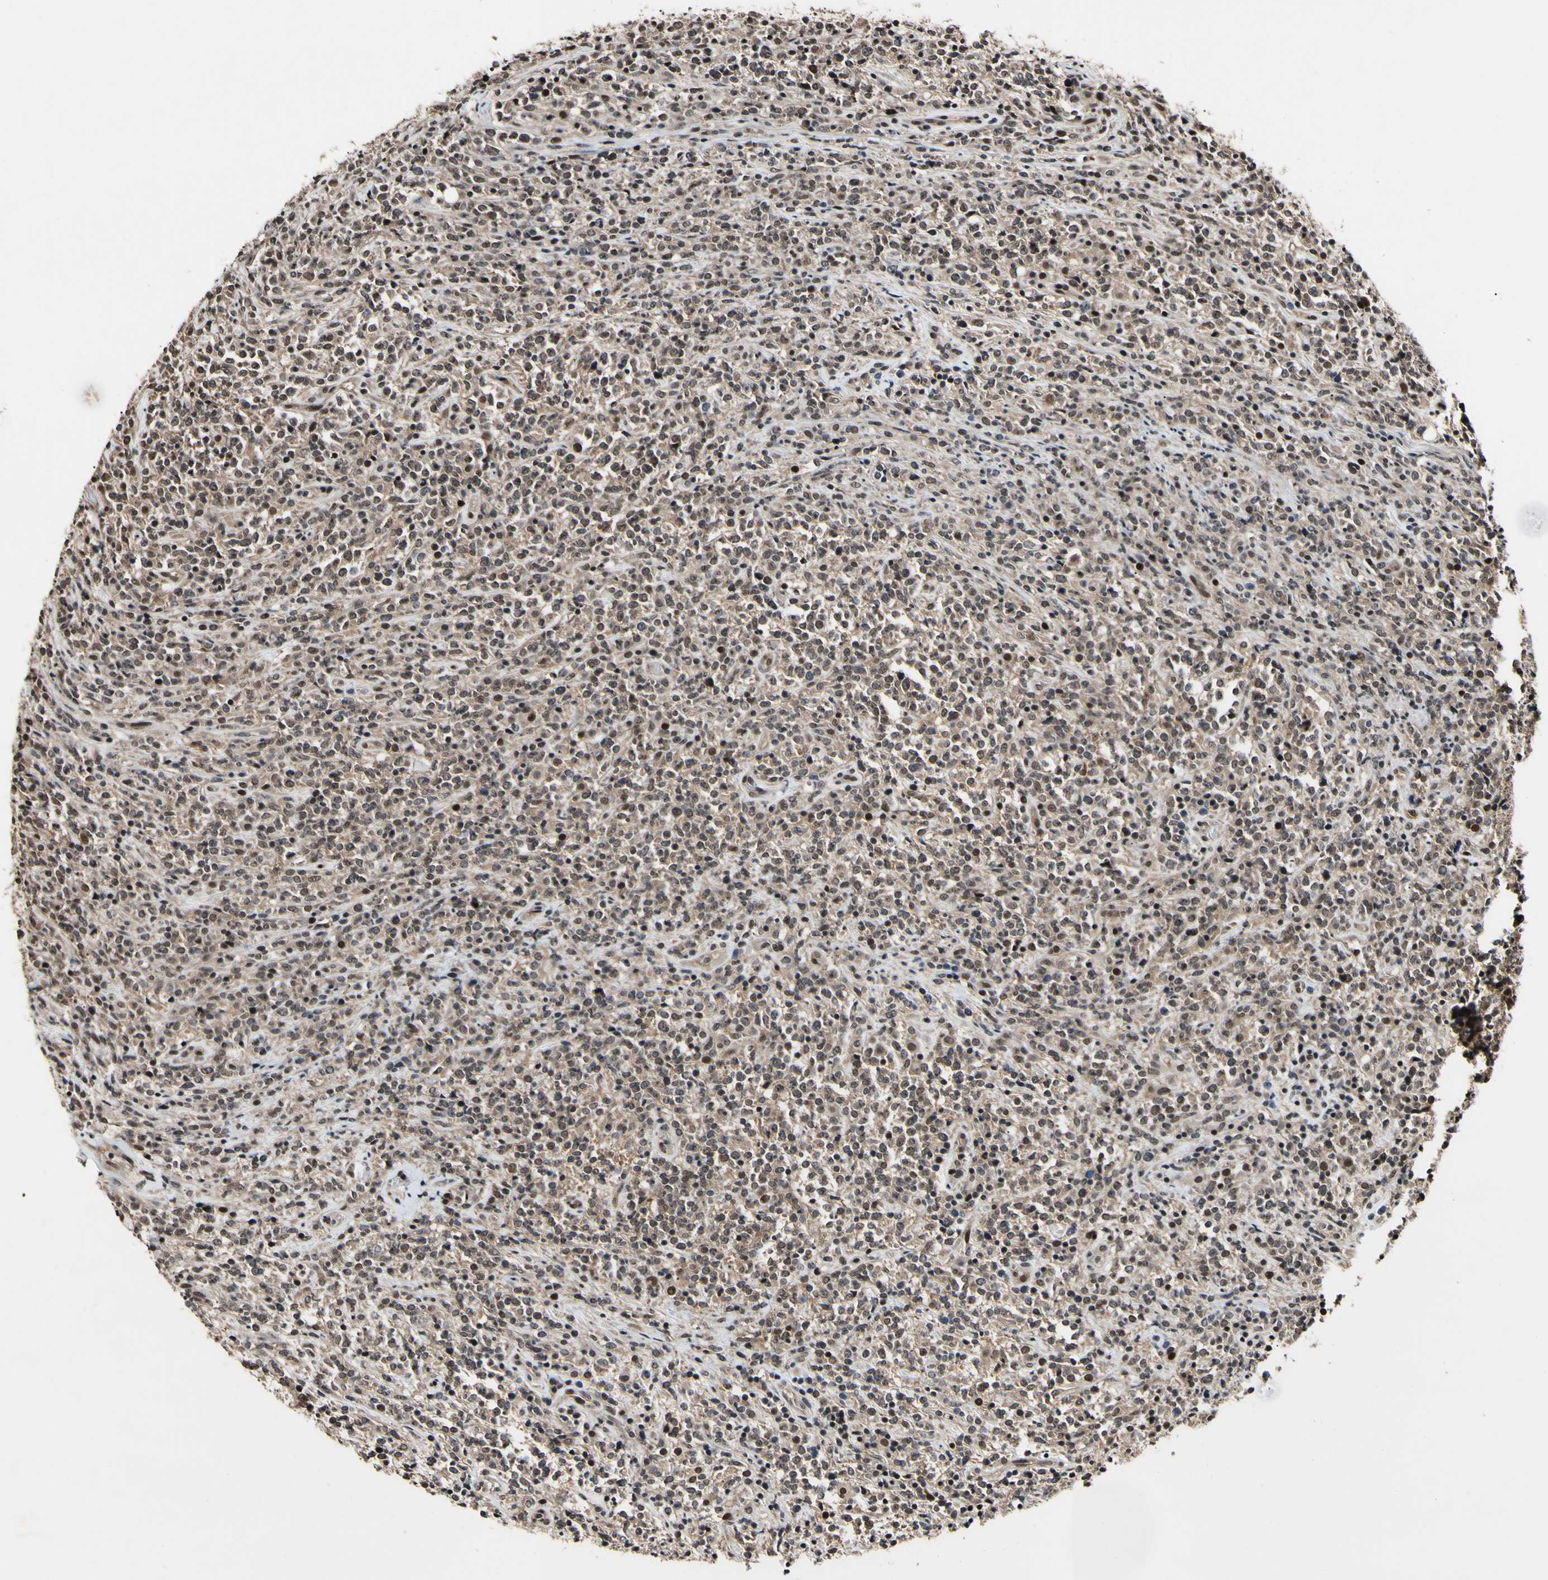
{"staining": {"intensity": "weak", "quantity": ">75%", "location": "cytoplasmic/membranous,nuclear"}, "tissue": "lymphoma", "cell_type": "Tumor cells", "image_type": "cancer", "snomed": [{"axis": "morphology", "description": "Malignant lymphoma, non-Hodgkin's type, High grade"}, {"axis": "topography", "description": "Soft tissue"}], "caption": "A photomicrograph showing weak cytoplasmic/membranous and nuclear expression in approximately >75% of tumor cells in high-grade malignant lymphoma, non-Hodgkin's type, as visualized by brown immunohistochemical staining.", "gene": "PSMD10", "patient": {"sex": "male", "age": 18}}